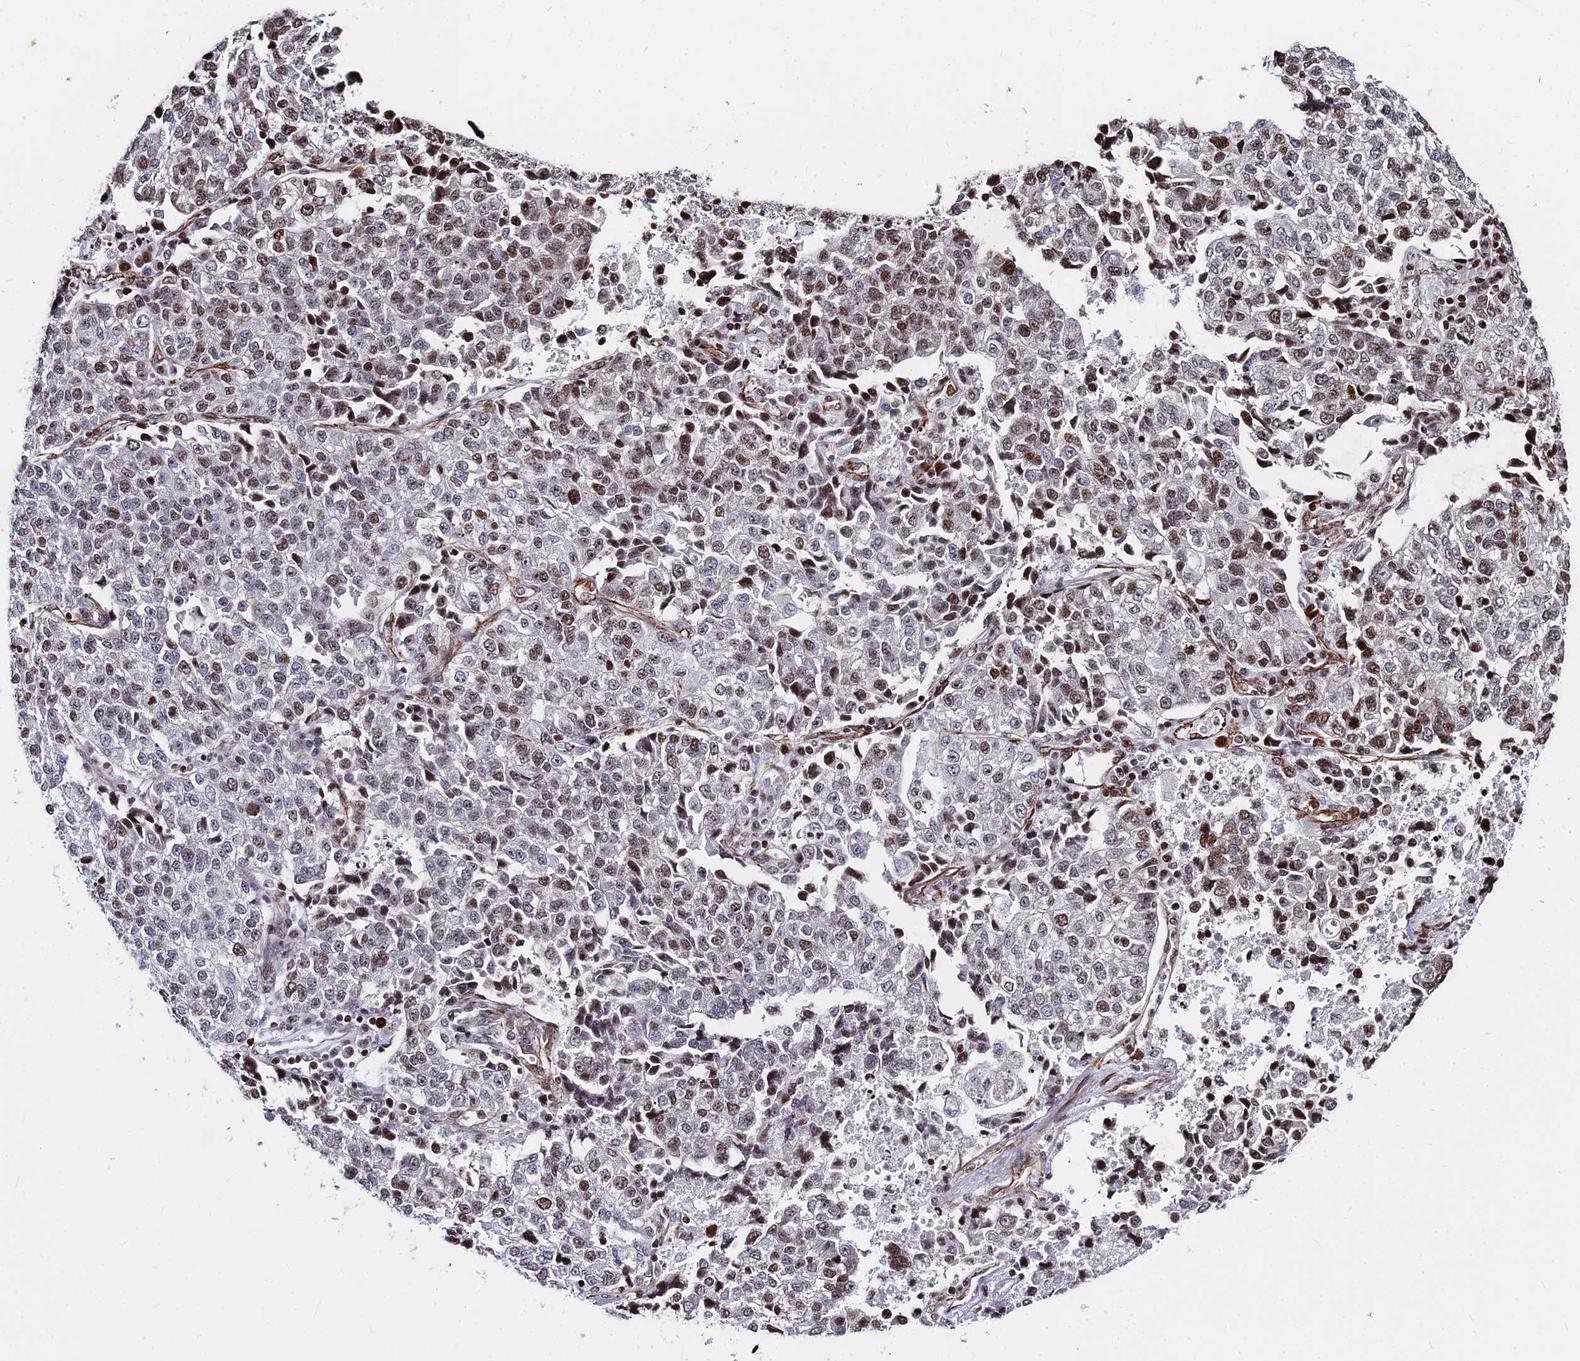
{"staining": {"intensity": "moderate", "quantity": "25%-75%", "location": "nuclear"}, "tissue": "lung cancer", "cell_type": "Tumor cells", "image_type": "cancer", "snomed": [{"axis": "morphology", "description": "Adenocarcinoma, NOS"}, {"axis": "topography", "description": "Lung"}], "caption": "Tumor cells demonstrate medium levels of moderate nuclear expression in approximately 25%-75% of cells in human lung cancer.", "gene": "NYAP2", "patient": {"sex": "male", "age": 49}}